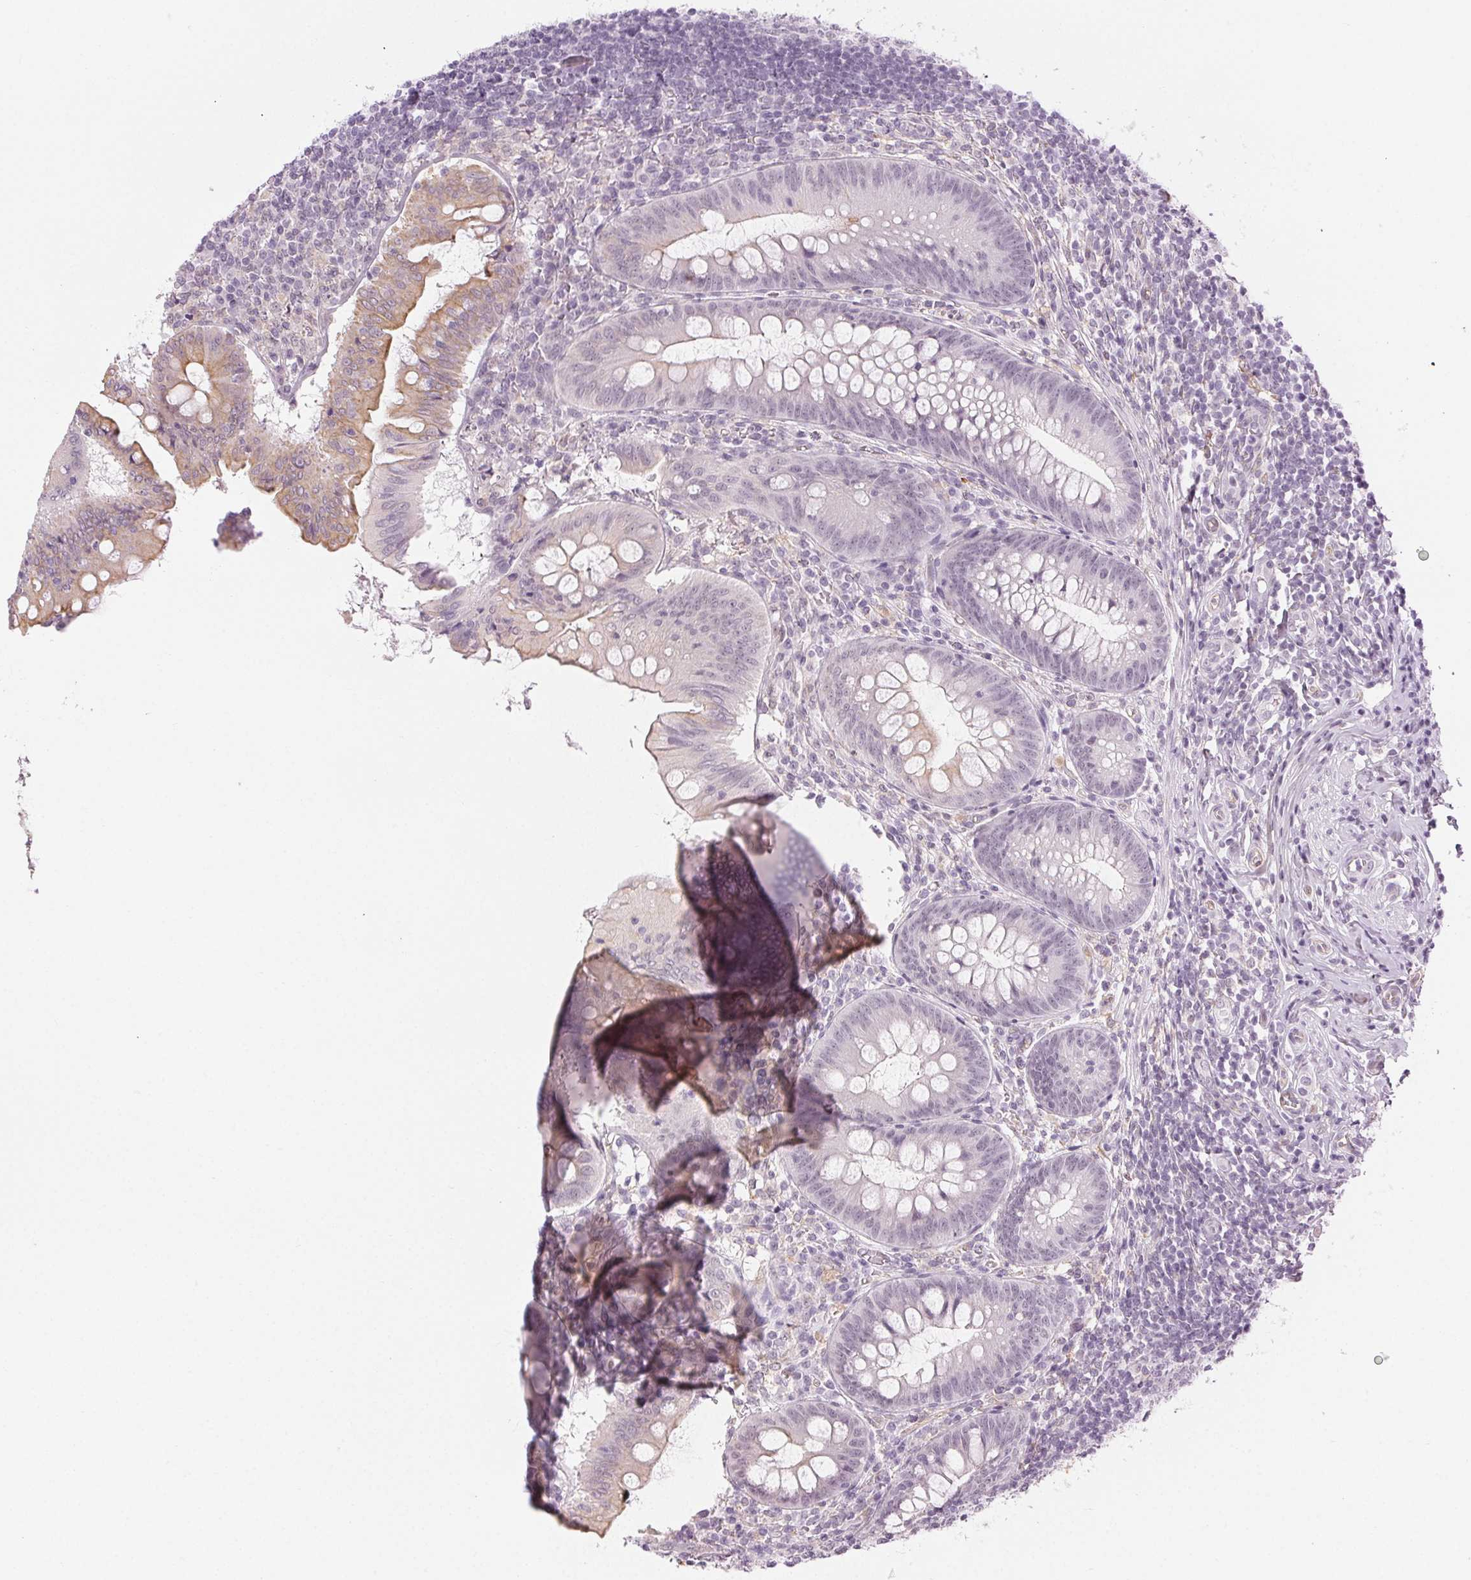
{"staining": {"intensity": "weak", "quantity": "<25%", "location": "cytoplasmic/membranous"}, "tissue": "appendix", "cell_type": "Glandular cells", "image_type": "normal", "snomed": [{"axis": "morphology", "description": "Normal tissue, NOS"}, {"axis": "morphology", "description": "Inflammation, NOS"}, {"axis": "topography", "description": "Appendix"}], "caption": "The immunohistochemistry photomicrograph has no significant expression in glandular cells of appendix. (DAB (3,3'-diaminobenzidine) IHC, high magnification).", "gene": "AIF1L", "patient": {"sex": "male", "age": 16}}